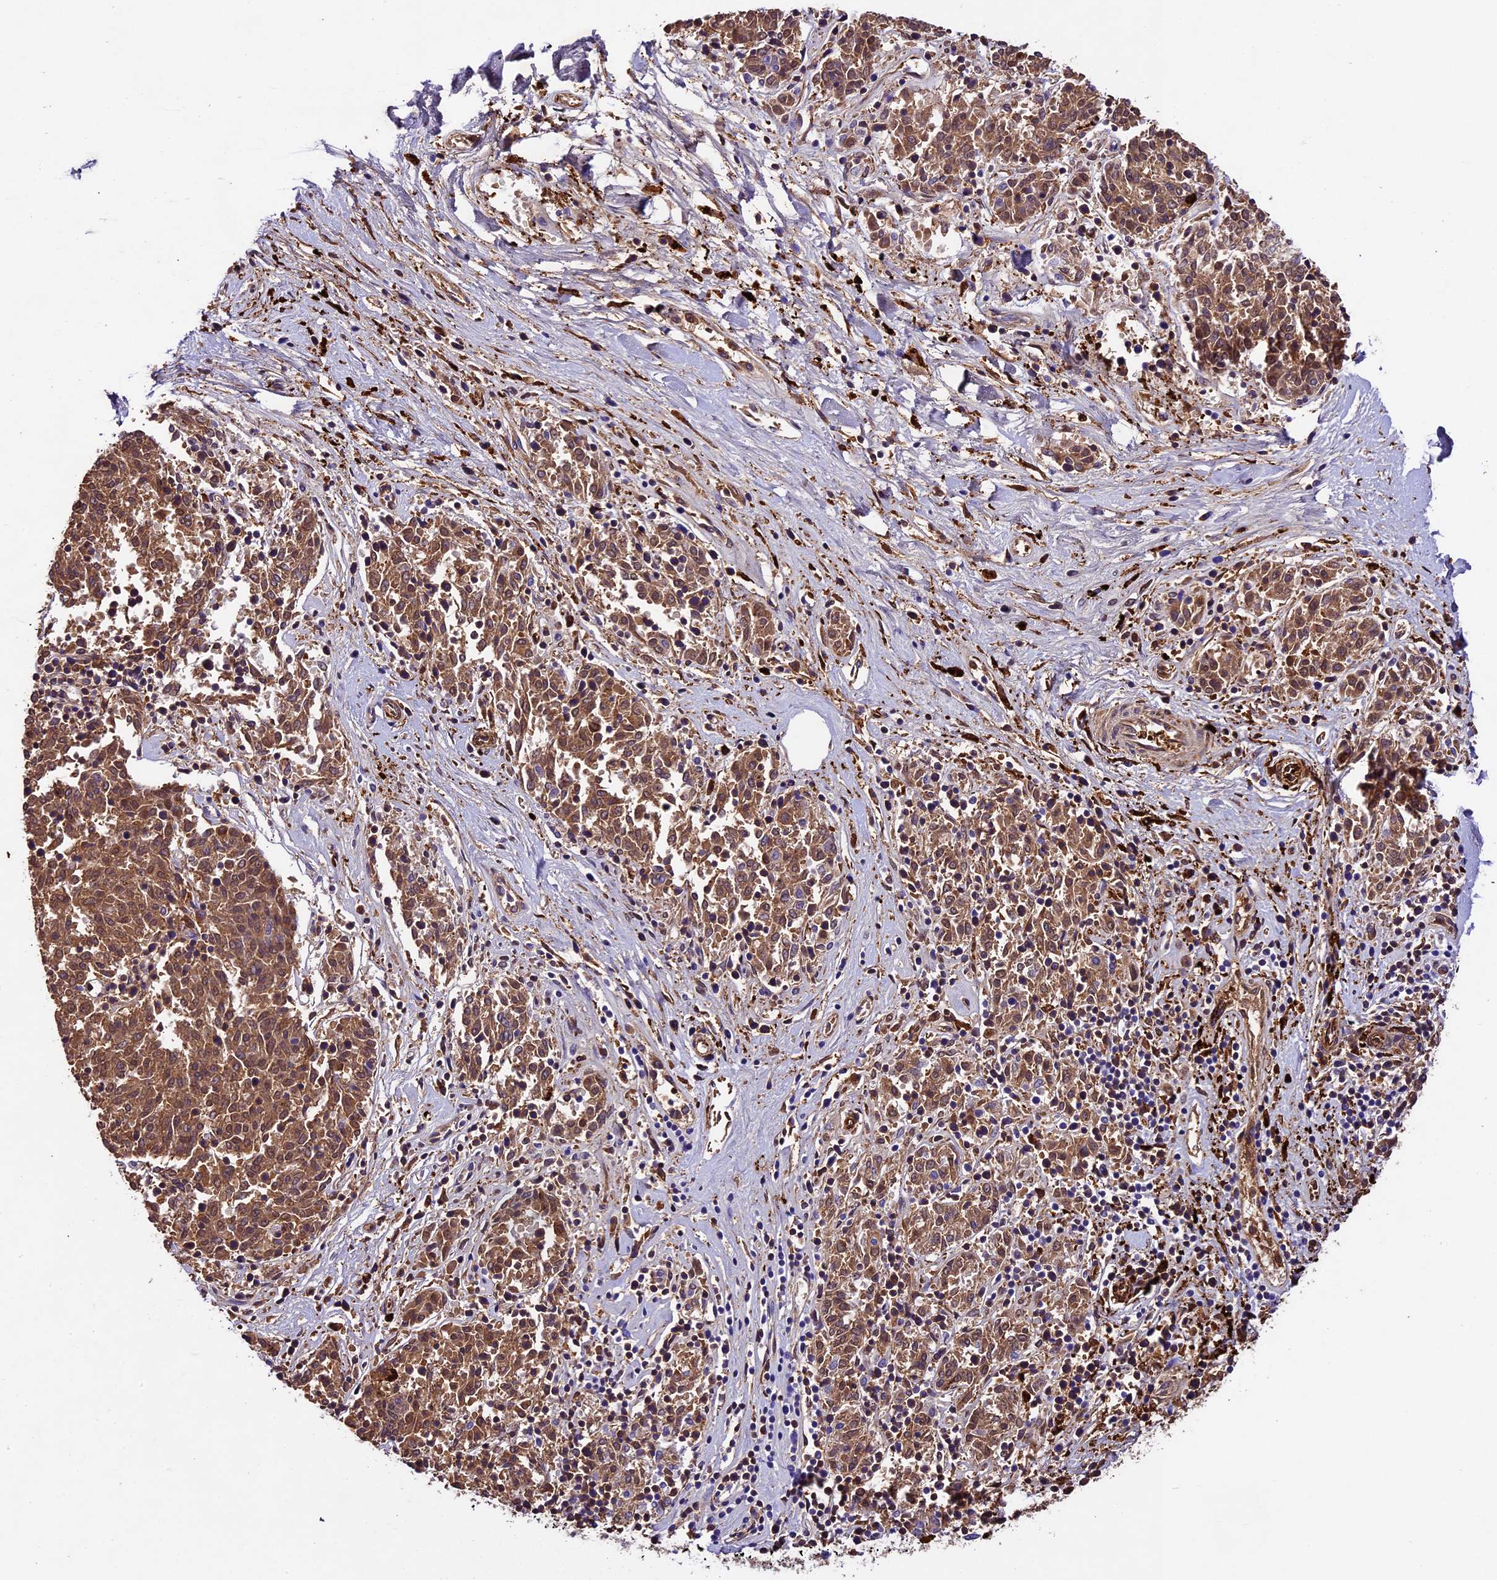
{"staining": {"intensity": "moderate", "quantity": ">75%", "location": "cytoplasmic/membranous"}, "tissue": "melanoma", "cell_type": "Tumor cells", "image_type": "cancer", "snomed": [{"axis": "morphology", "description": "Malignant melanoma, NOS"}, {"axis": "topography", "description": "Skin"}], "caption": "Immunohistochemistry (IHC) photomicrograph of neoplastic tissue: melanoma stained using immunohistochemistry (IHC) displays medium levels of moderate protein expression localized specifically in the cytoplasmic/membranous of tumor cells, appearing as a cytoplasmic/membranous brown color.", "gene": "CILP2", "patient": {"sex": "female", "age": 72}}